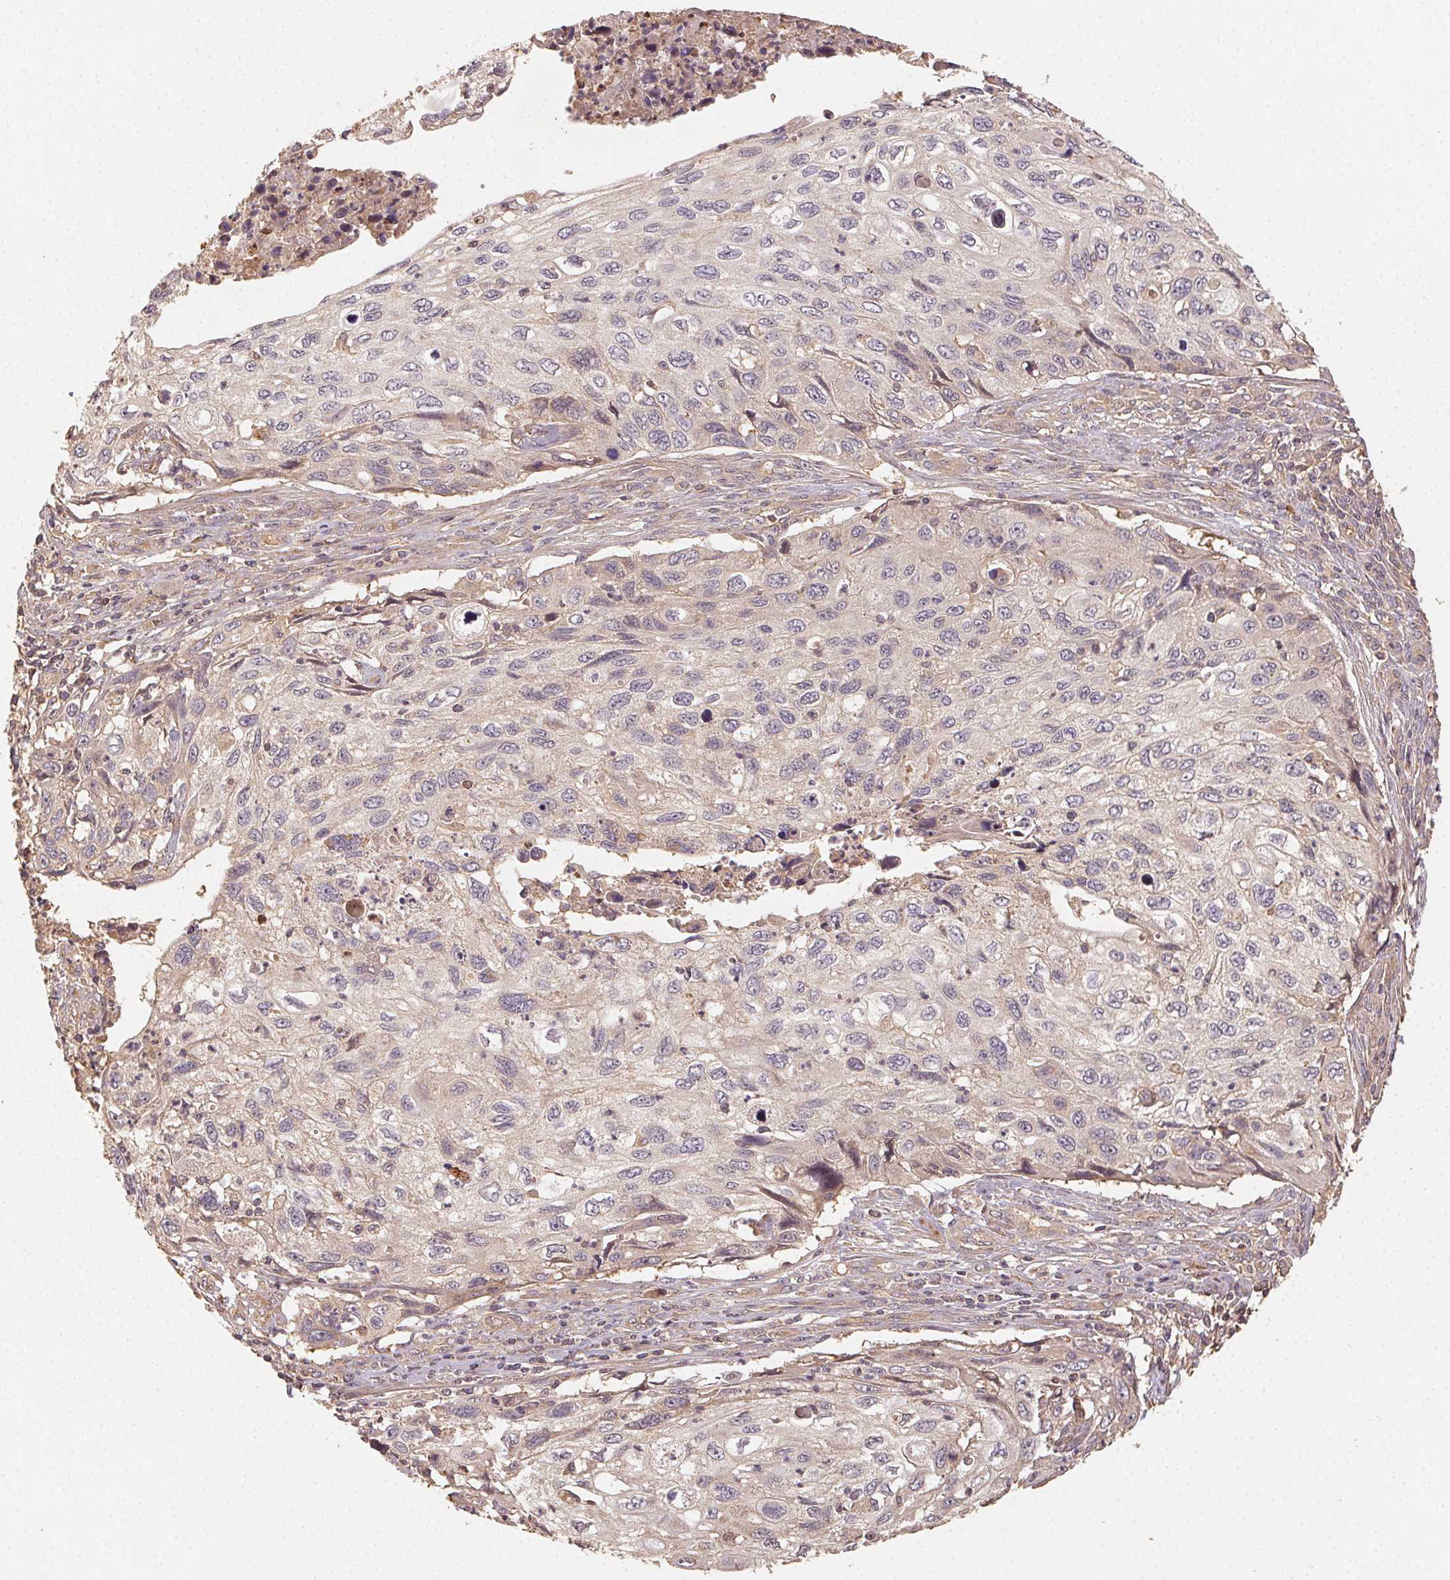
{"staining": {"intensity": "weak", "quantity": "<25%", "location": "cytoplasmic/membranous"}, "tissue": "cervical cancer", "cell_type": "Tumor cells", "image_type": "cancer", "snomed": [{"axis": "morphology", "description": "Squamous cell carcinoma, NOS"}, {"axis": "topography", "description": "Cervix"}], "caption": "Cervical cancer was stained to show a protein in brown. There is no significant positivity in tumor cells.", "gene": "RALA", "patient": {"sex": "female", "age": 70}}